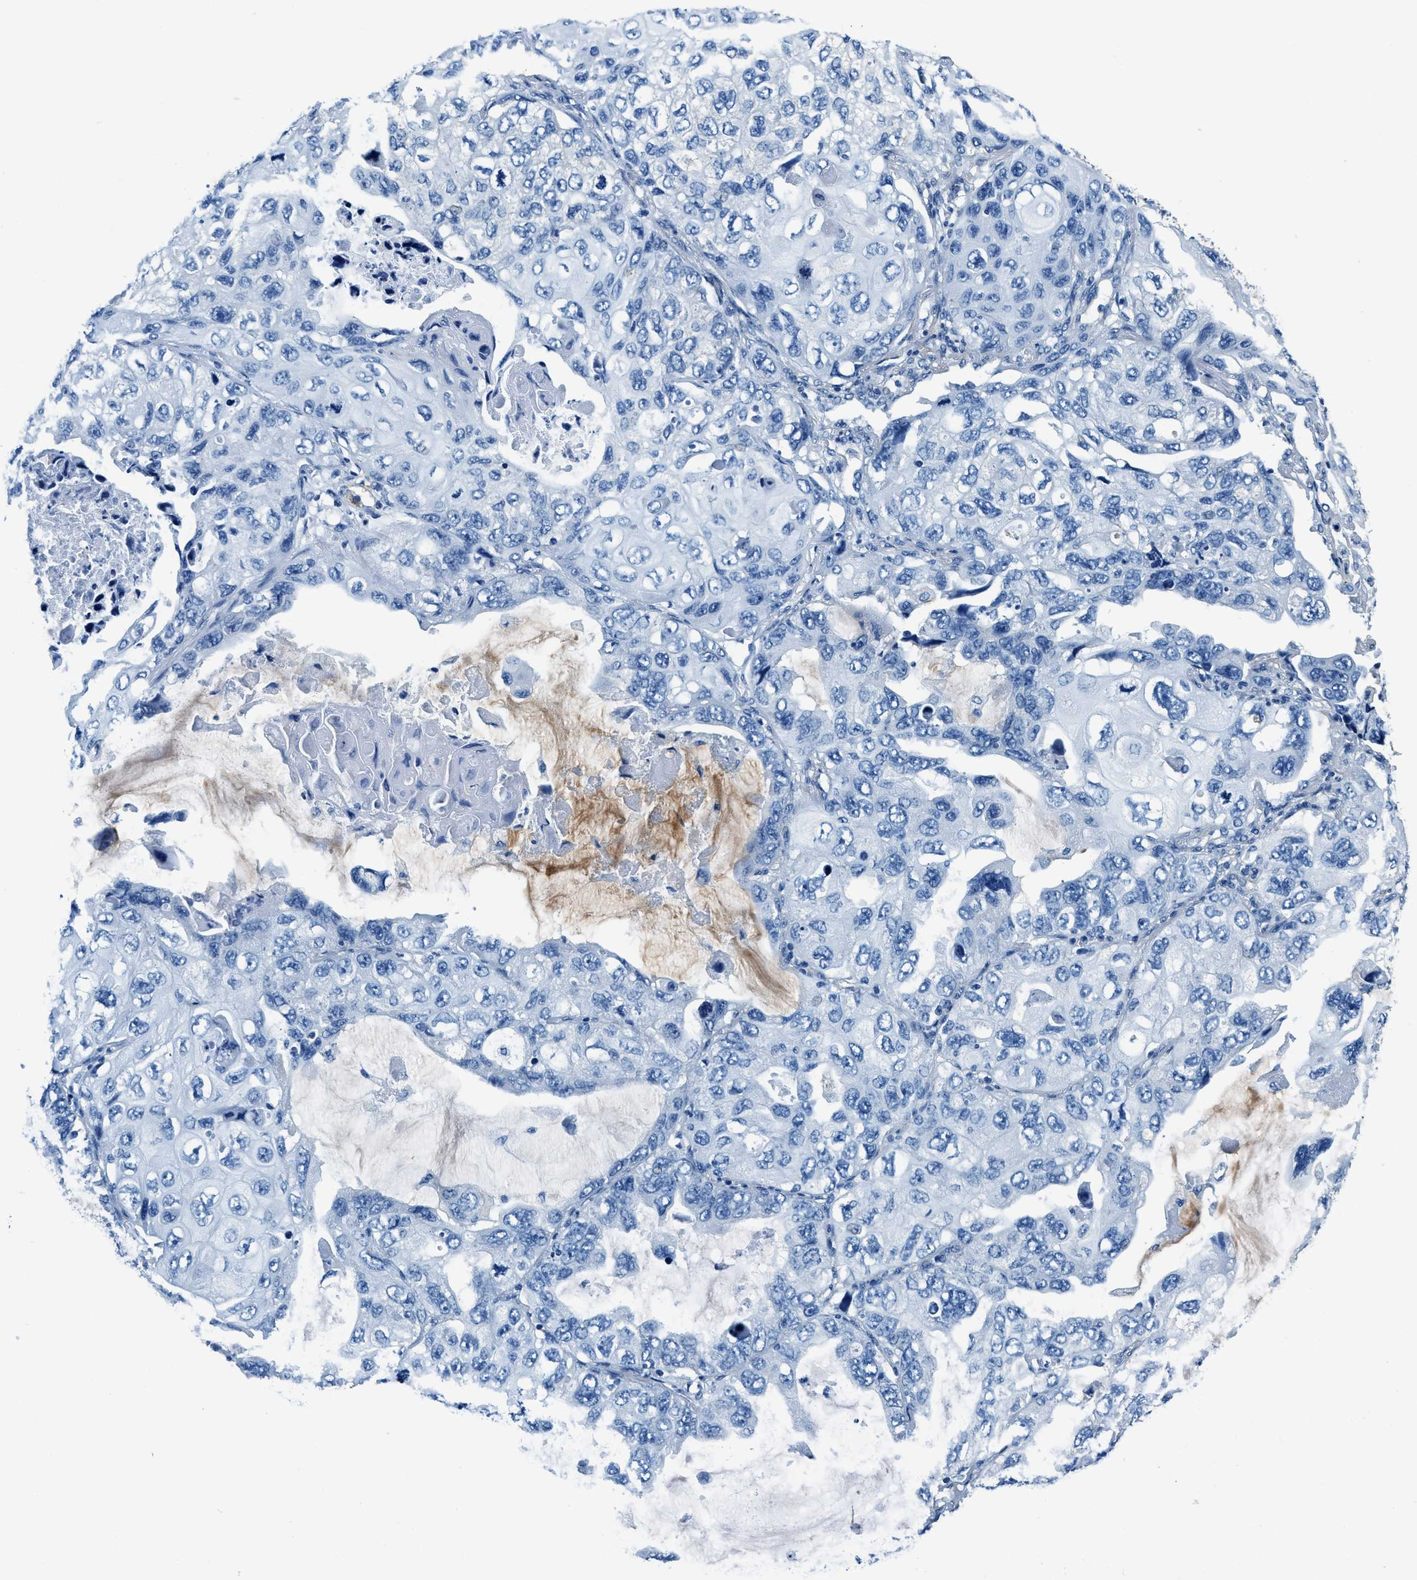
{"staining": {"intensity": "negative", "quantity": "none", "location": "none"}, "tissue": "lung cancer", "cell_type": "Tumor cells", "image_type": "cancer", "snomed": [{"axis": "morphology", "description": "Squamous cell carcinoma, NOS"}, {"axis": "topography", "description": "Lung"}], "caption": "Immunohistochemical staining of lung cancer shows no significant positivity in tumor cells.", "gene": "TMEM186", "patient": {"sex": "female", "age": 73}}